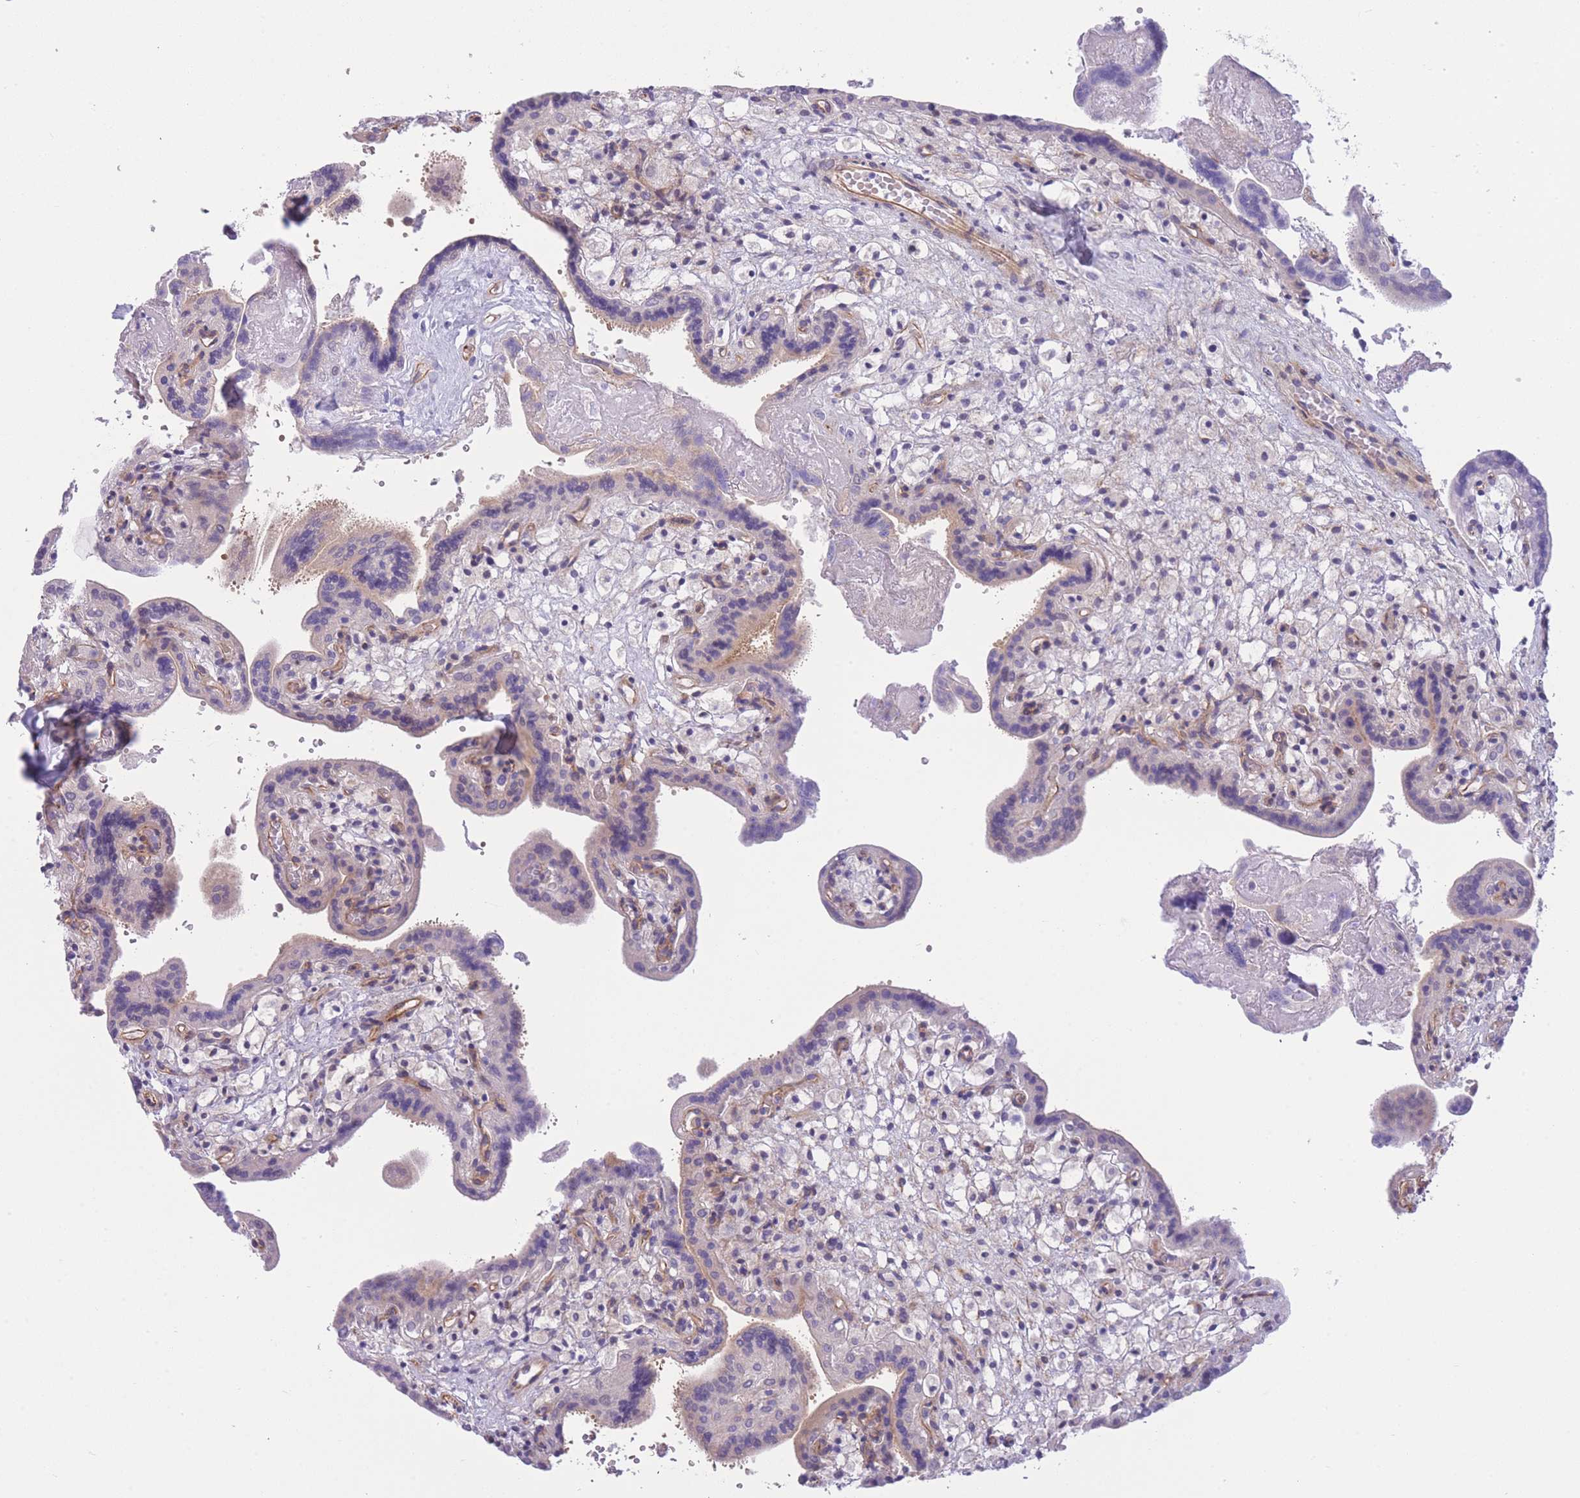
{"staining": {"intensity": "weak", "quantity": "25%-75%", "location": "cytoplasmic/membranous"}, "tissue": "placenta", "cell_type": "Trophoblastic cells", "image_type": "normal", "snomed": [{"axis": "morphology", "description": "Normal tissue, NOS"}, {"axis": "topography", "description": "Placenta"}], "caption": "This histopathology image shows IHC staining of normal human placenta, with low weak cytoplasmic/membranous expression in approximately 25%-75% of trophoblastic cells.", "gene": "CDC25B", "patient": {"sex": "female", "age": 37}}